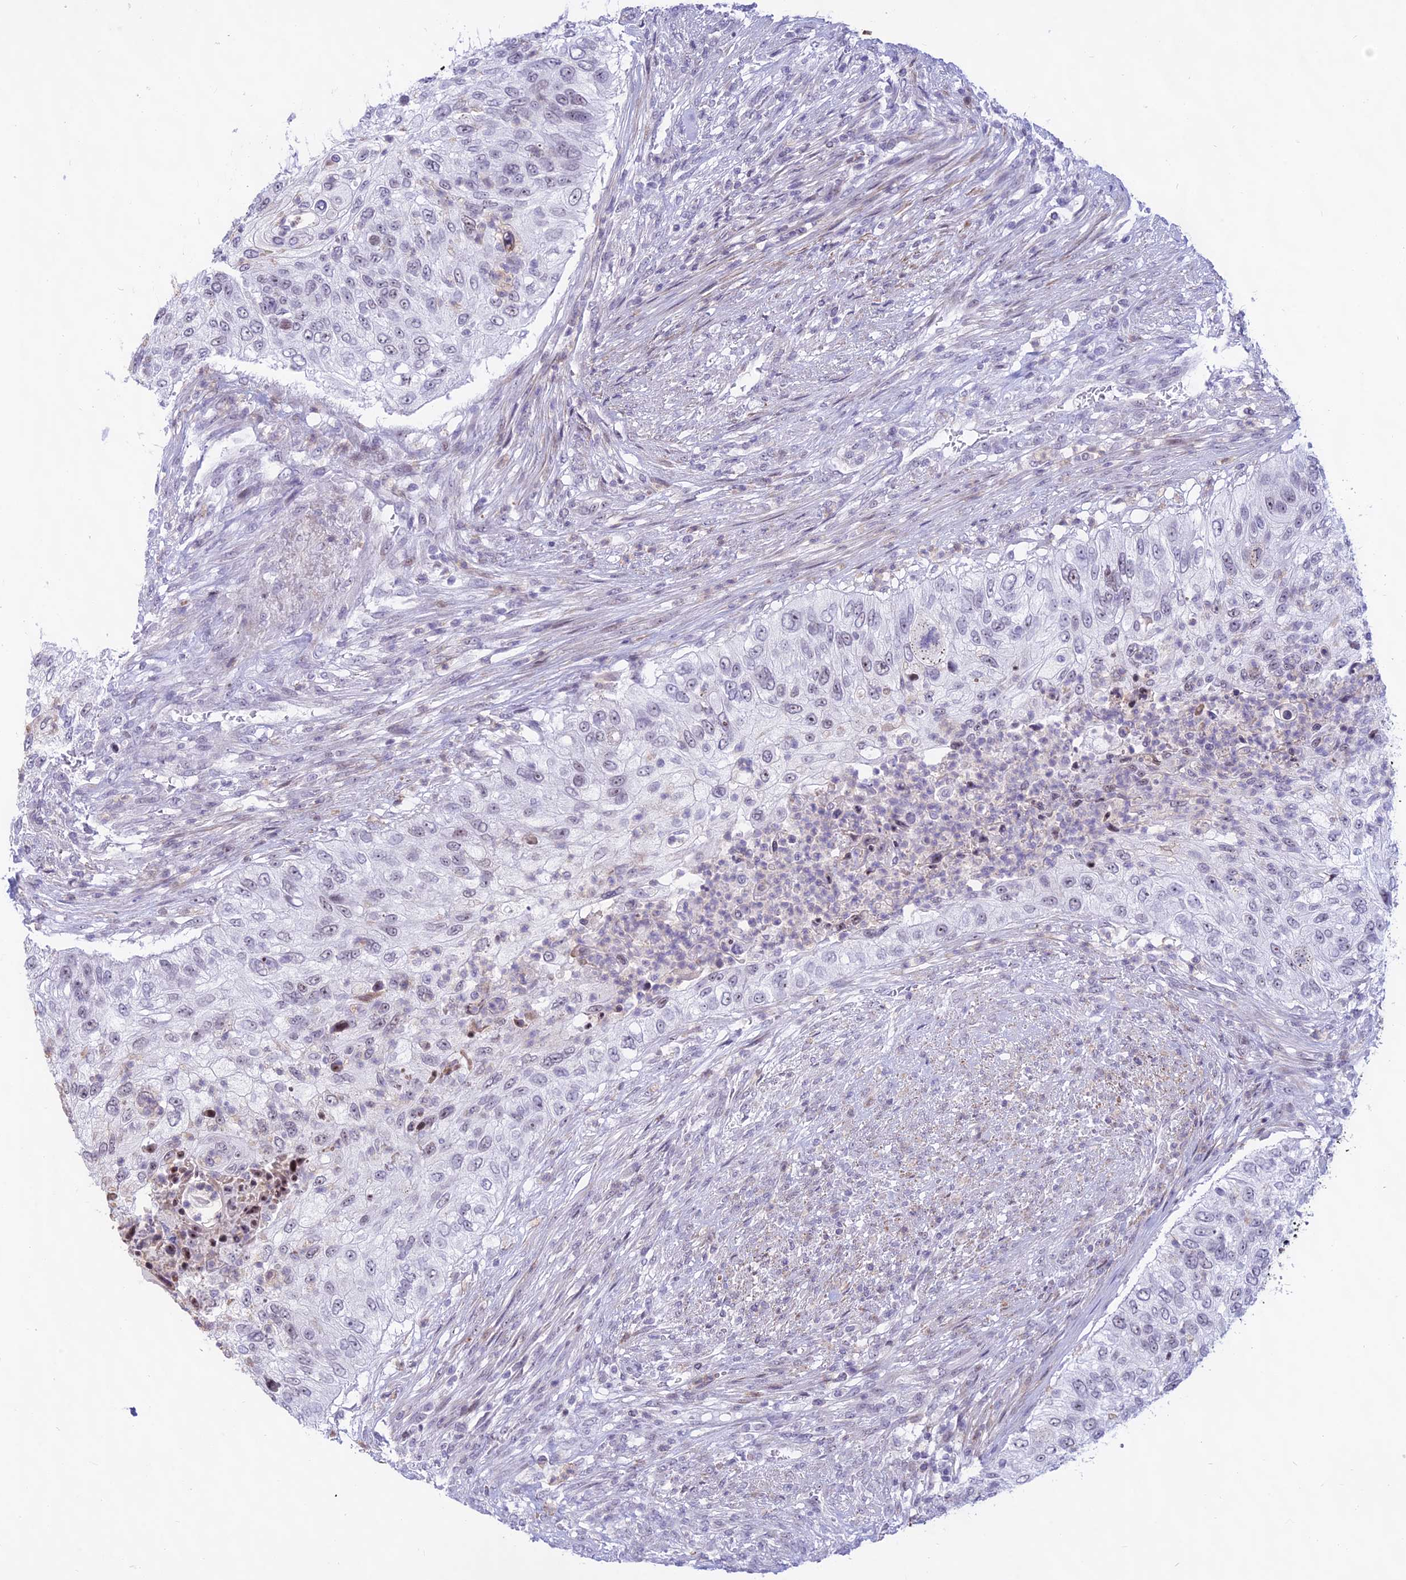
{"staining": {"intensity": "negative", "quantity": "none", "location": "none"}, "tissue": "urothelial cancer", "cell_type": "Tumor cells", "image_type": "cancer", "snomed": [{"axis": "morphology", "description": "Urothelial carcinoma, High grade"}, {"axis": "topography", "description": "Urinary bladder"}], "caption": "A histopathology image of urothelial cancer stained for a protein demonstrates no brown staining in tumor cells.", "gene": "KRR1", "patient": {"sex": "female", "age": 60}}